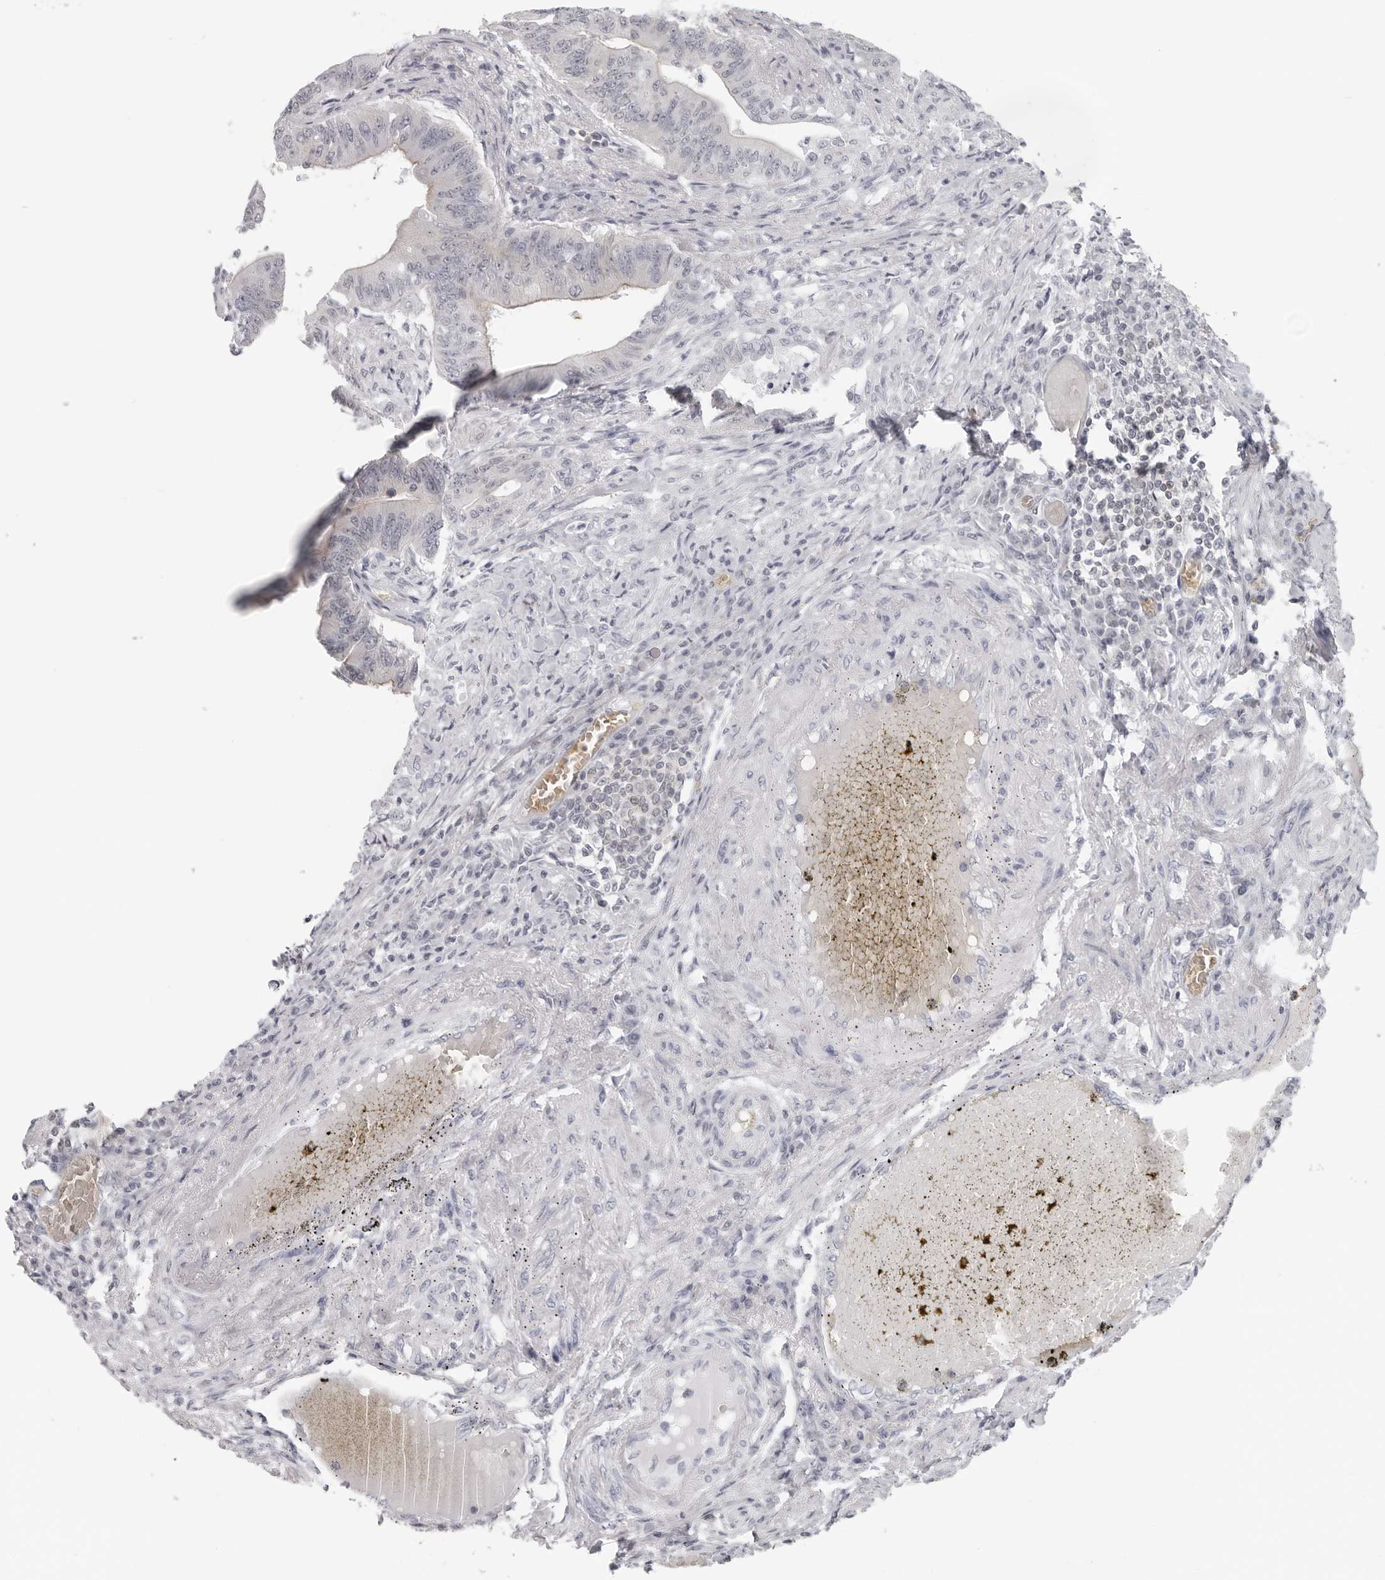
{"staining": {"intensity": "negative", "quantity": "none", "location": "none"}, "tissue": "colorectal cancer", "cell_type": "Tumor cells", "image_type": "cancer", "snomed": [{"axis": "morphology", "description": "Adenoma, NOS"}, {"axis": "morphology", "description": "Adenocarcinoma, NOS"}, {"axis": "topography", "description": "Colon"}], "caption": "The micrograph shows no significant staining in tumor cells of colorectal cancer.", "gene": "EPB41", "patient": {"sex": "male", "age": 79}}